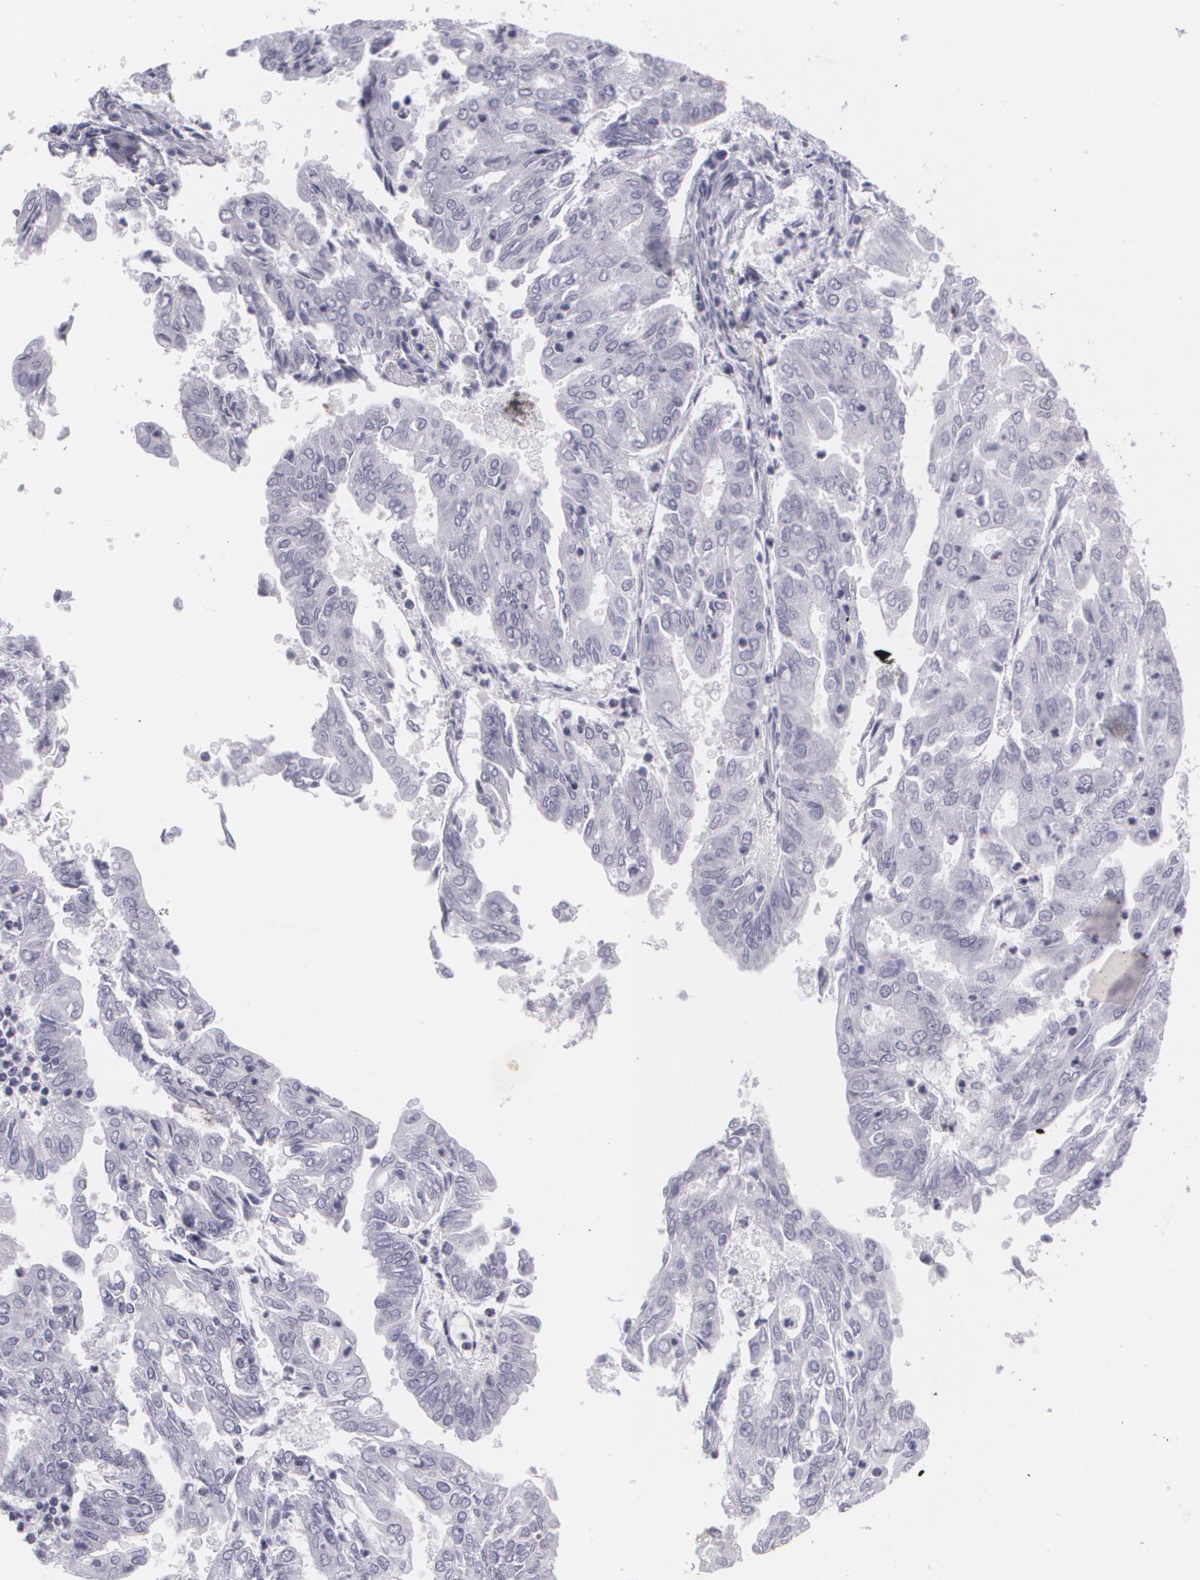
{"staining": {"intensity": "negative", "quantity": "none", "location": "none"}, "tissue": "endometrial cancer", "cell_type": "Tumor cells", "image_type": "cancer", "snomed": [{"axis": "morphology", "description": "Adenocarcinoma, NOS"}, {"axis": "topography", "description": "Endometrium"}], "caption": "Immunohistochemistry of adenocarcinoma (endometrial) reveals no staining in tumor cells.", "gene": "MAP2", "patient": {"sex": "female", "age": 79}}